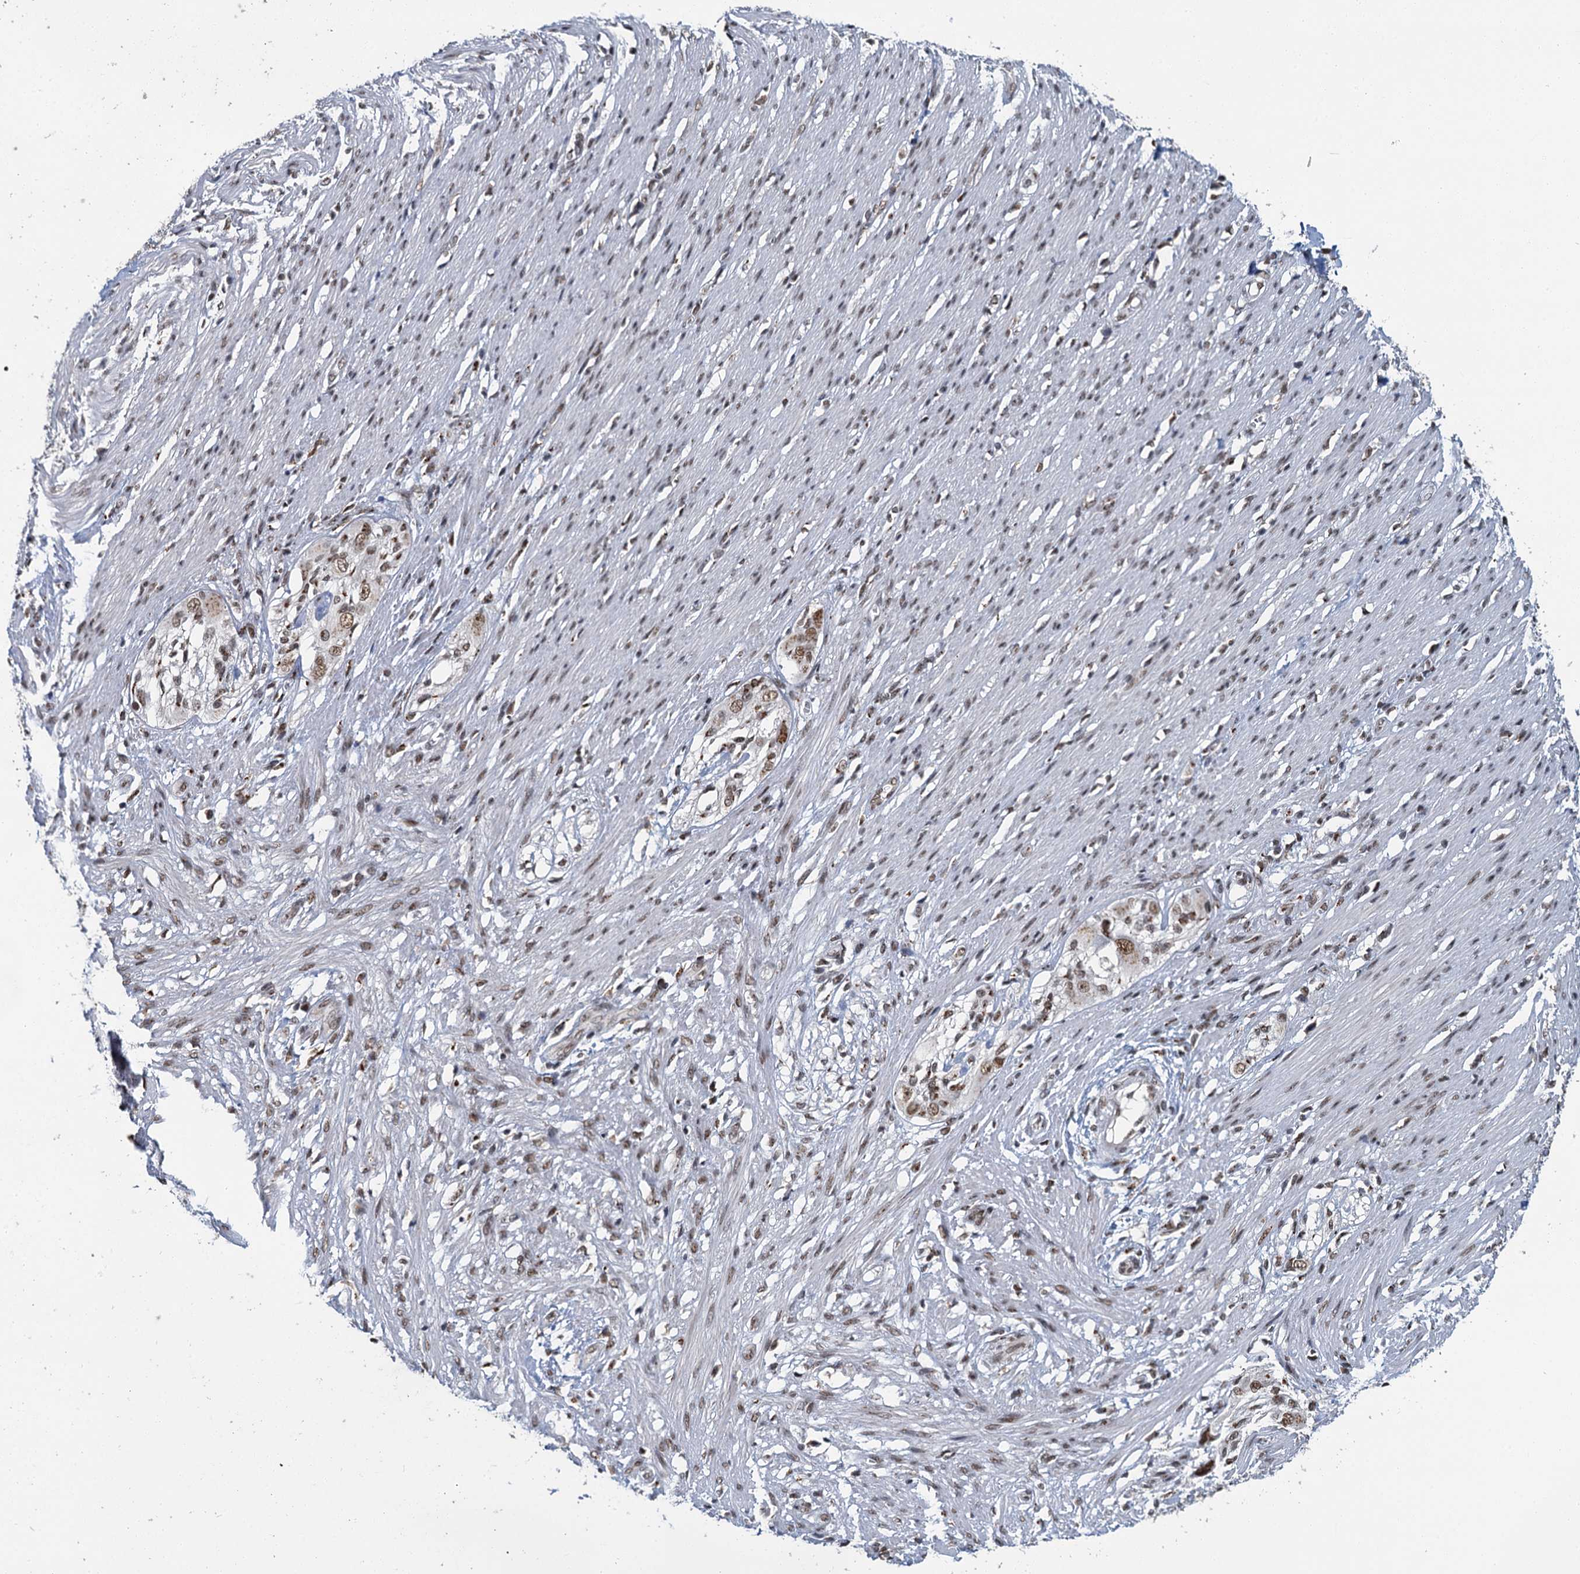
{"staining": {"intensity": "moderate", "quantity": ">75%", "location": "nuclear"}, "tissue": "smooth muscle", "cell_type": "Smooth muscle cells", "image_type": "normal", "snomed": [{"axis": "morphology", "description": "Normal tissue, NOS"}, {"axis": "morphology", "description": "Adenocarcinoma, NOS"}, {"axis": "topography", "description": "Colon"}, {"axis": "topography", "description": "Peripheral nerve tissue"}], "caption": "Immunohistochemical staining of normal human smooth muscle exhibits moderate nuclear protein staining in approximately >75% of smooth muscle cells. Immunohistochemistry stains the protein of interest in brown and the nuclei are stained blue.", "gene": "PPHLN1", "patient": {"sex": "male", "age": 14}}